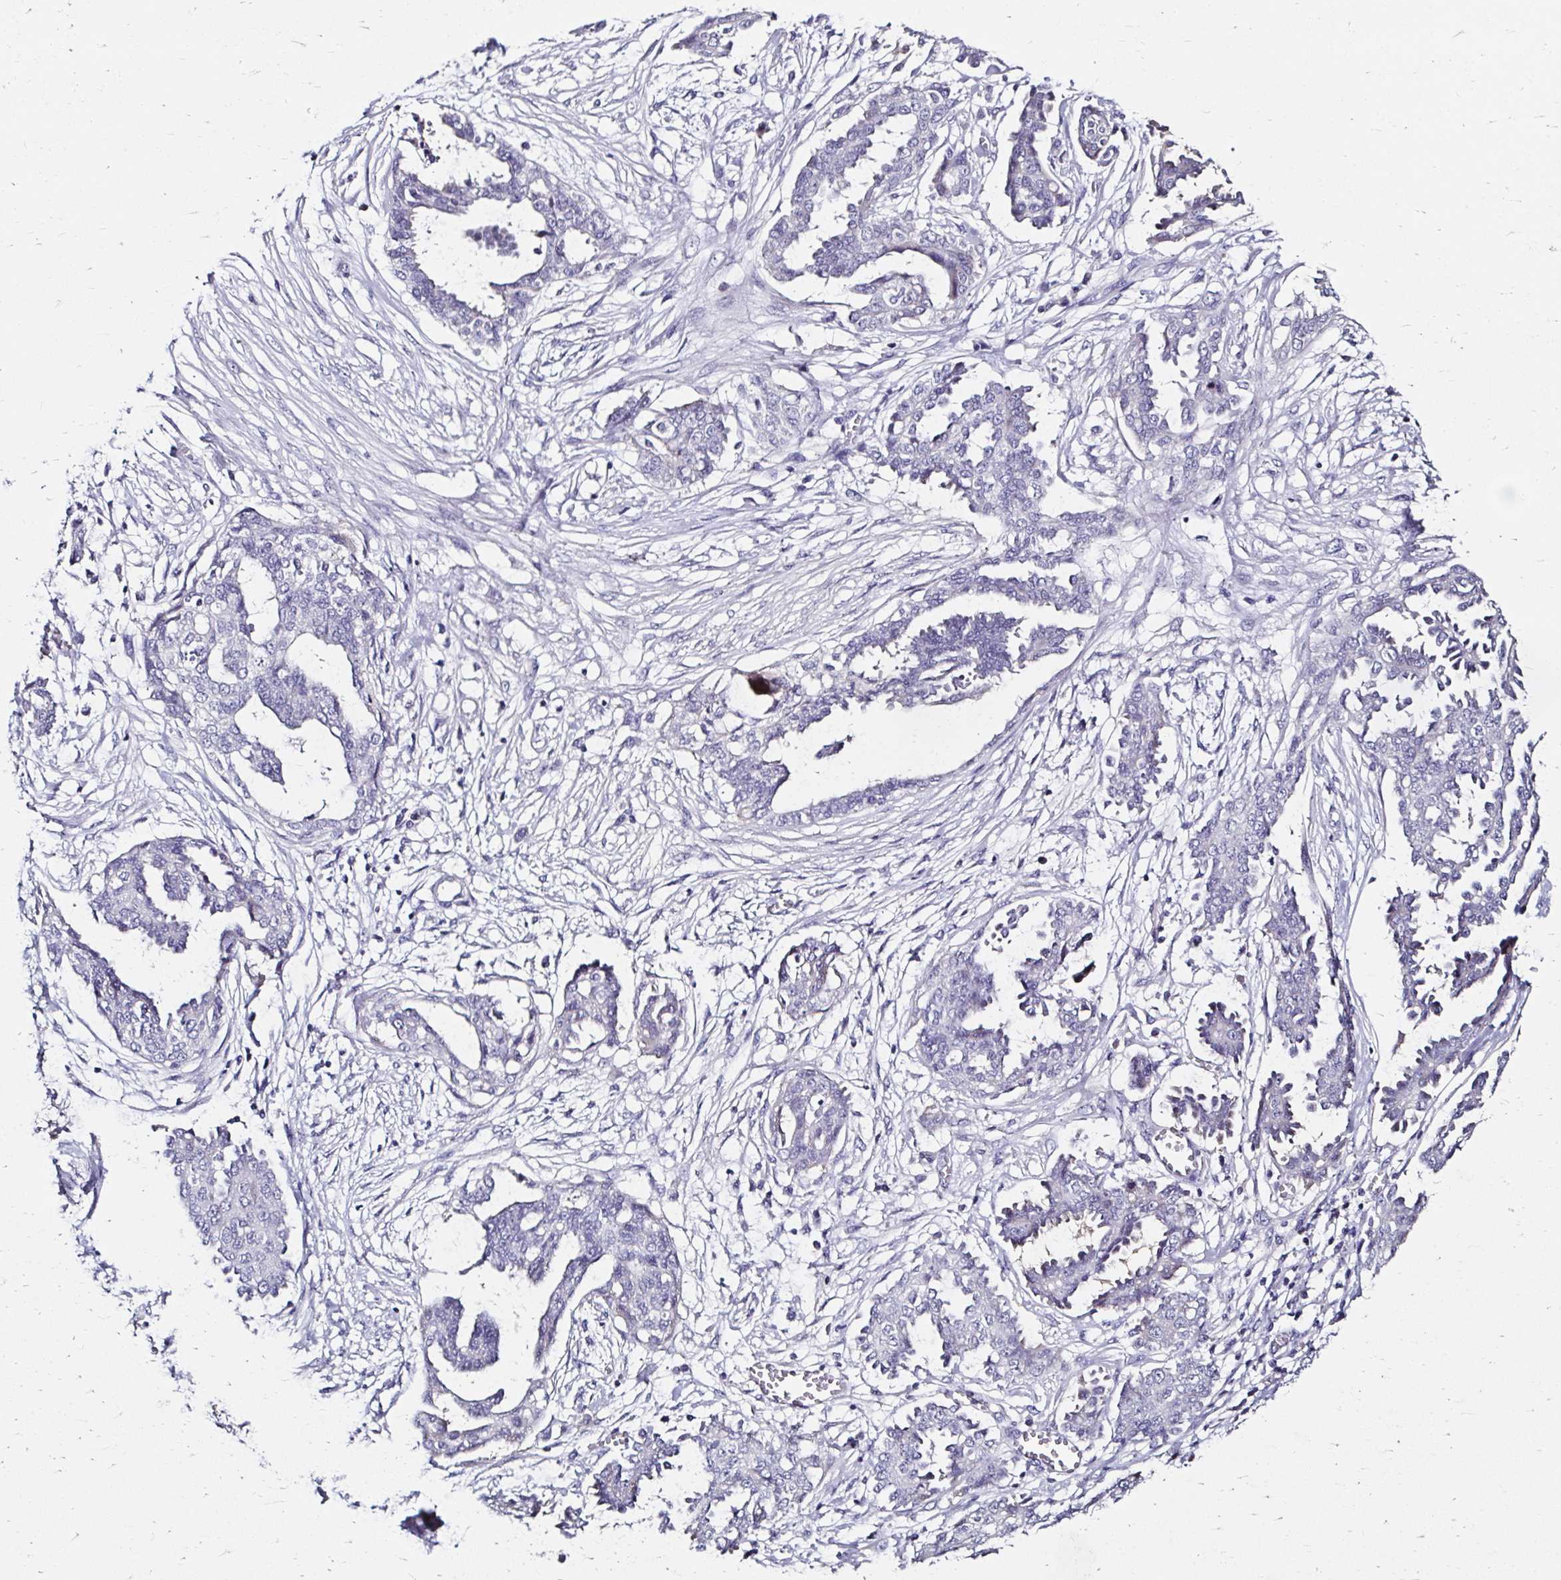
{"staining": {"intensity": "negative", "quantity": "none", "location": "none"}, "tissue": "ovarian cancer", "cell_type": "Tumor cells", "image_type": "cancer", "snomed": [{"axis": "morphology", "description": "Cystadenocarcinoma, serous, NOS"}, {"axis": "topography", "description": "Ovary"}], "caption": "Tumor cells show no significant staining in ovarian cancer. (DAB (3,3'-diaminobenzidine) immunohistochemistry visualized using brightfield microscopy, high magnification).", "gene": "SCG3", "patient": {"sex": "female", "age": 71}}